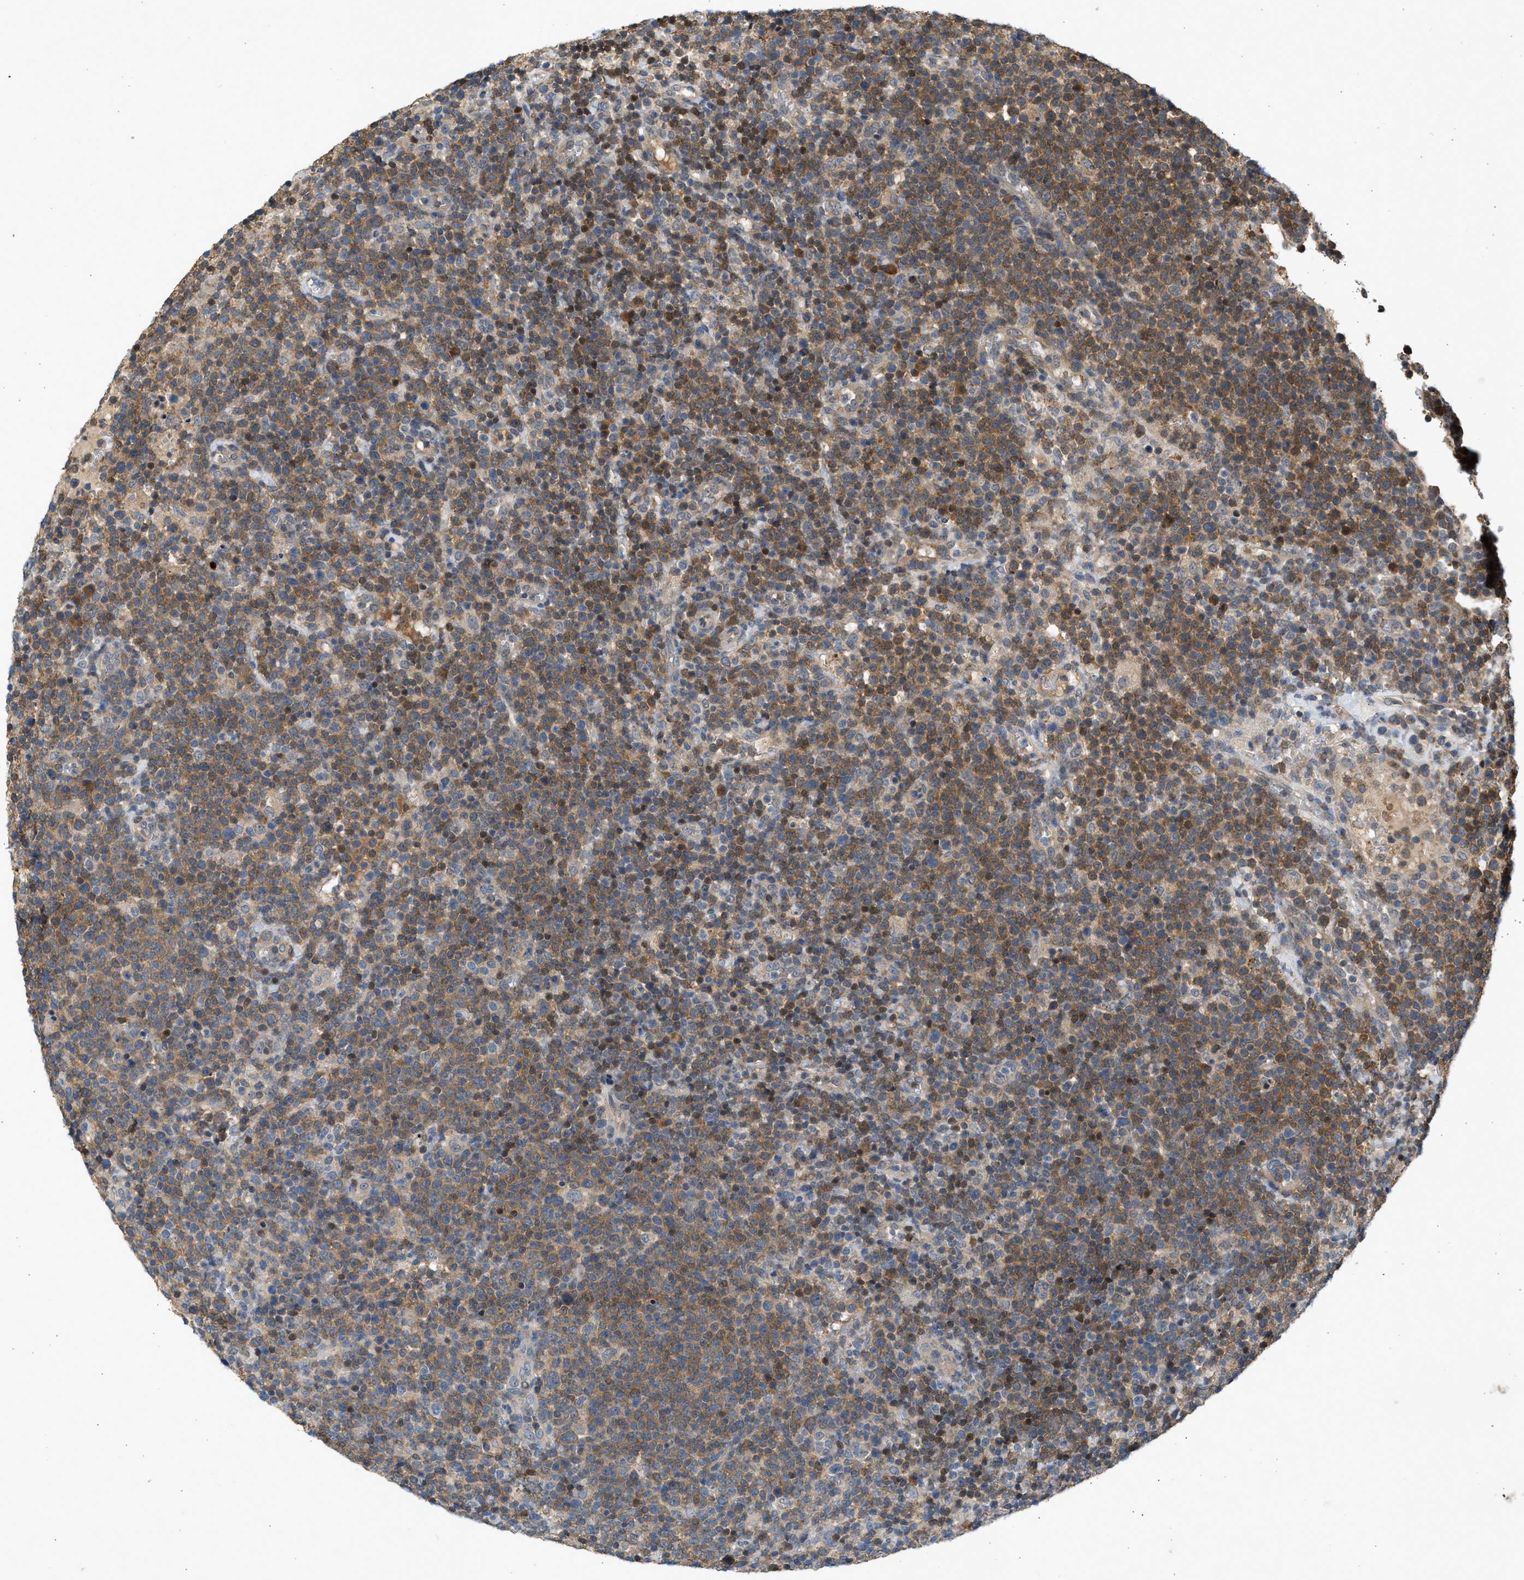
{"staining": {"intensity": "moderate", "quantity": "25%-75%", "location": "cytoplasmic/membranous"}, "tissue": "lymphoma", "cell_type": "Tumor cells", "image_type": "cancer", "snomed": [{"axis": "morphology", "description": "Malignant lymphoma, non-Hodgkin's type, High grade"}, {"axis": "topography", "description": "Lymph node"}], "caption": "Lymphoma stained with a protein marker exhibits moderate staining in tumor cells.", "gene": "MAPK7", "patient": {"sex": "male", "age": 61}}